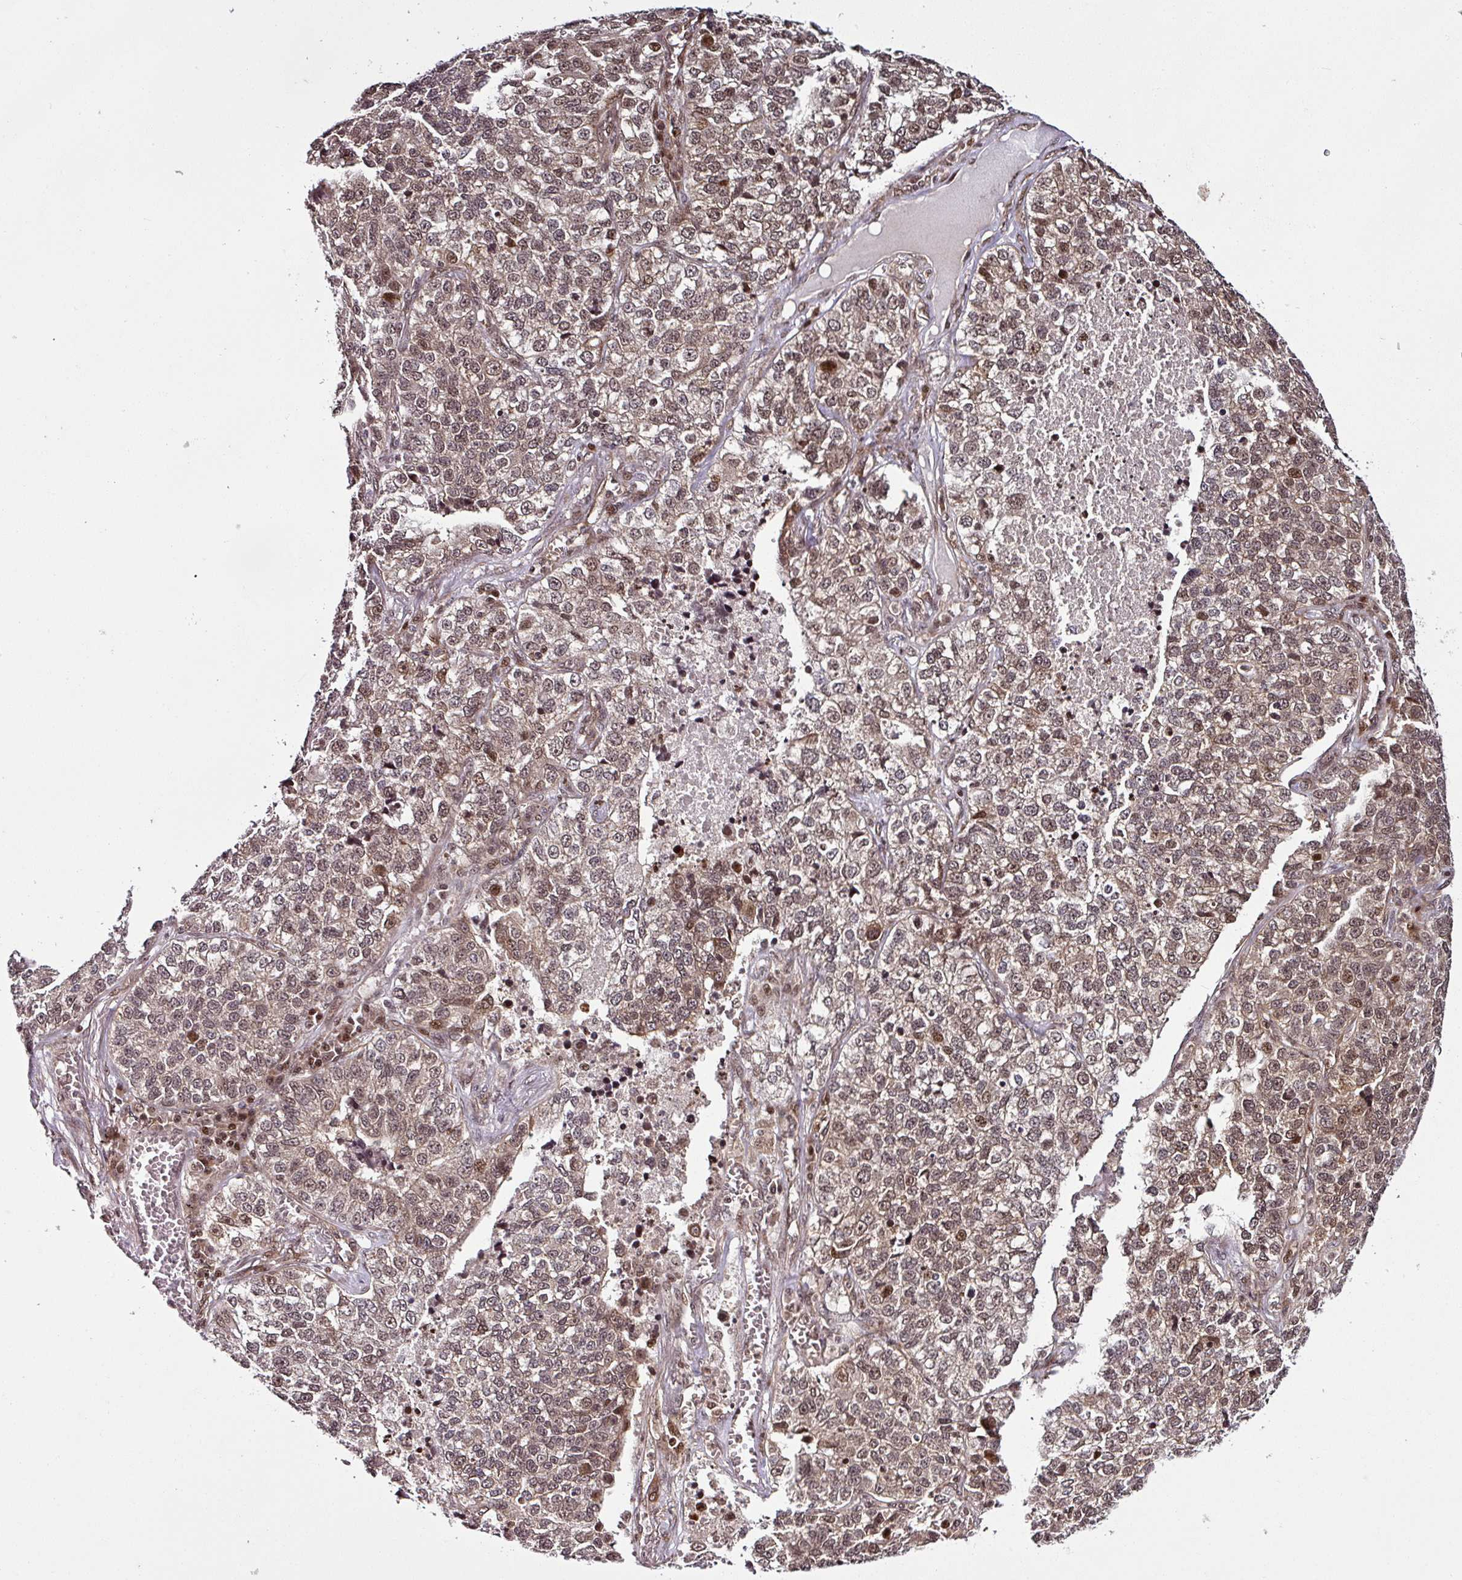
{"staining": {"intensity": "weak", "quantity": "<25%", "location": "nuclear"}, "tissue": "lung cancer", "cell_type": "Tumor cells", "image_type": "cancer", "snomed": [{"axis": "morphology", "description": "Adenocarcinoma, NOS"}, {"axis": "topography", "description": "Lung"}], "caption": "Tumor cells show no significant positivity in lung adenocarcinoma.", "gene": "COPRS", "patient": {"sex": "male", "age": 49}}